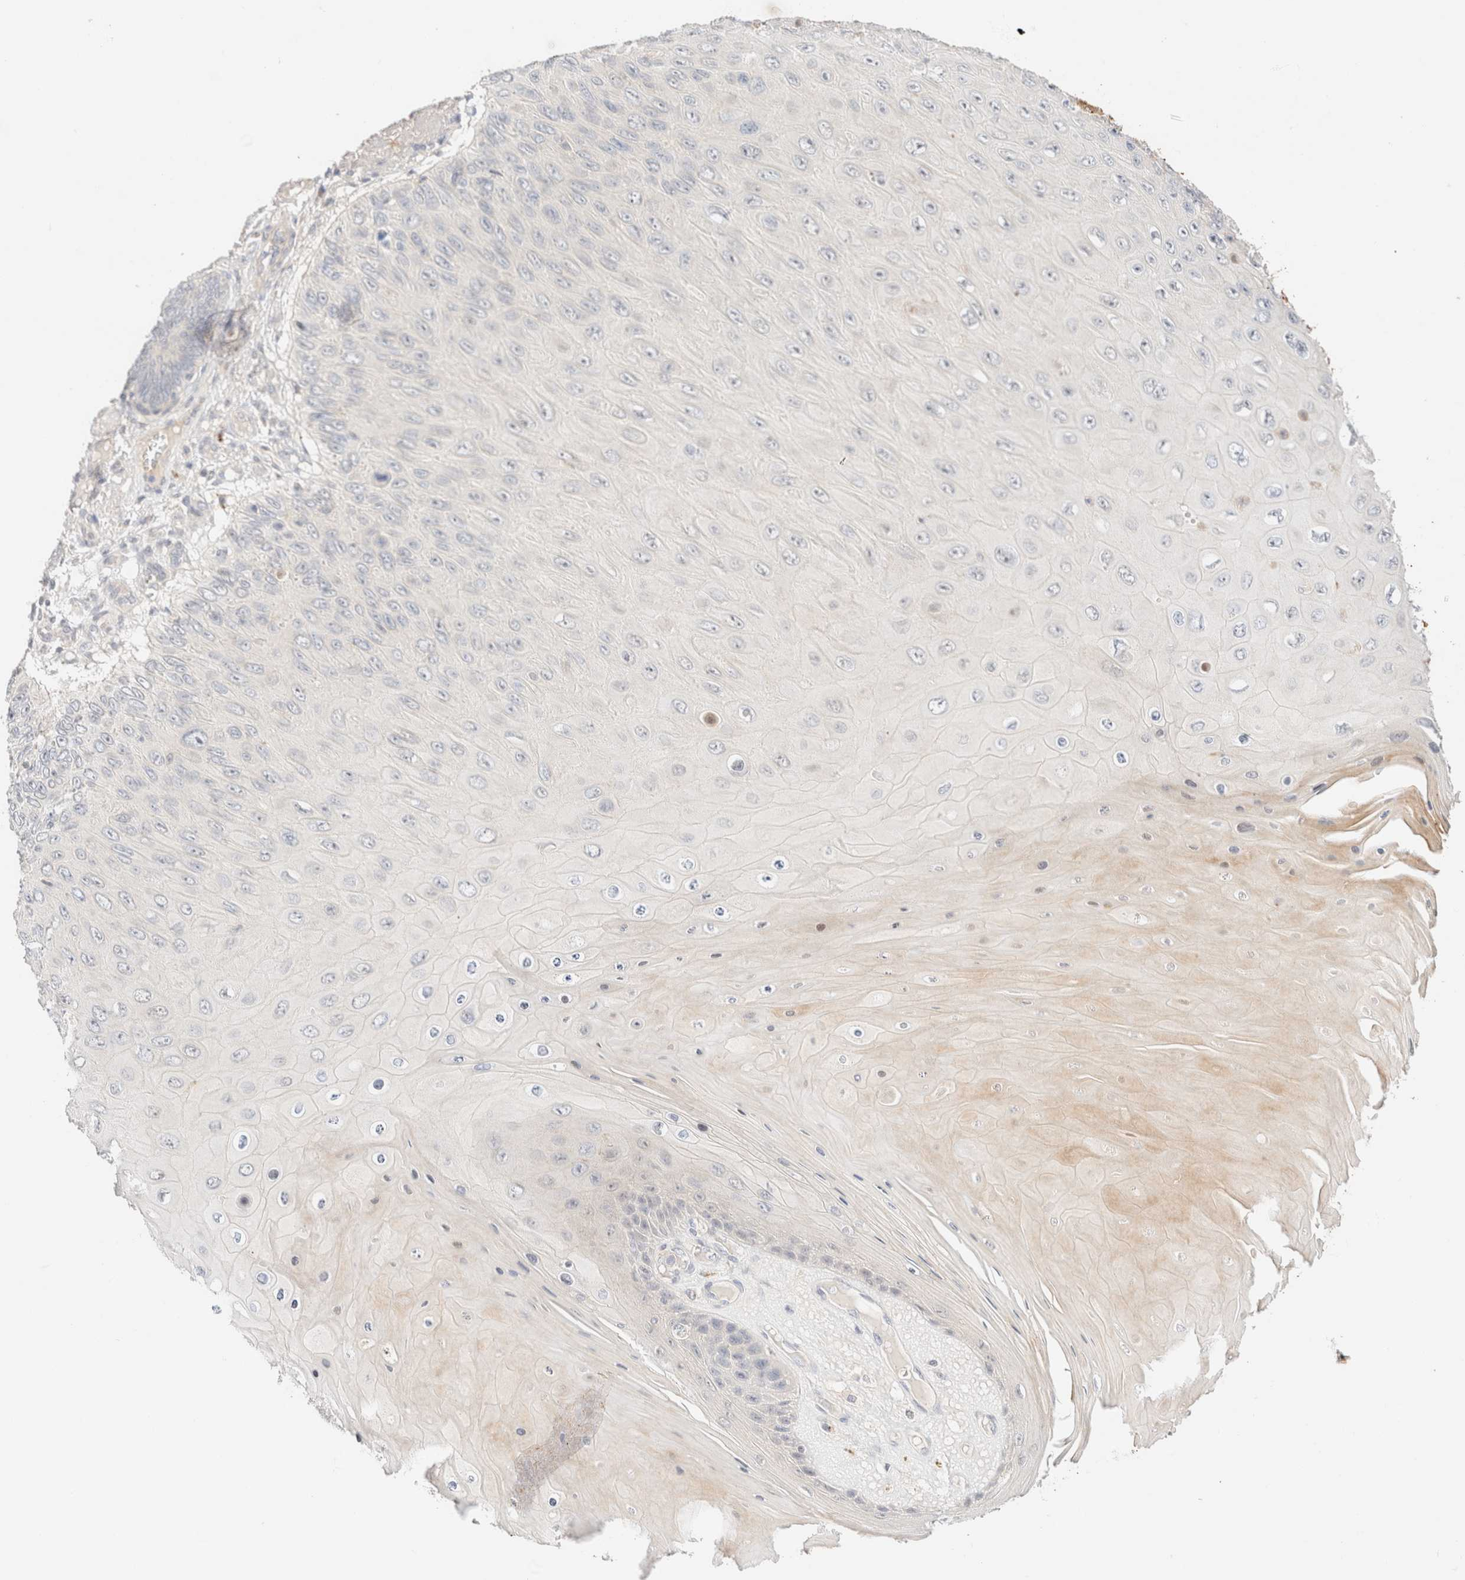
{"staining": {"intensity": "negative", "quantity": "none", "location": "none"}, "tissue": "skin cancer", "cell_type": "Tumor cells", "image_type": "cancer", "snomed": [{"axis": "morphology", "description": "Squamous cell carcinoma, NOS"}, {"axis": "topography", "description": "Skin"}], "caption": "Immunohistochemistry (IHC) histopathology image of skin cancer (squamous cell carcinoma) stained for a protein (brown), which exhibits no positivity in tumor cells.", "gene": "SGSM2", "patient": {"sex": "female", "age": 88}}